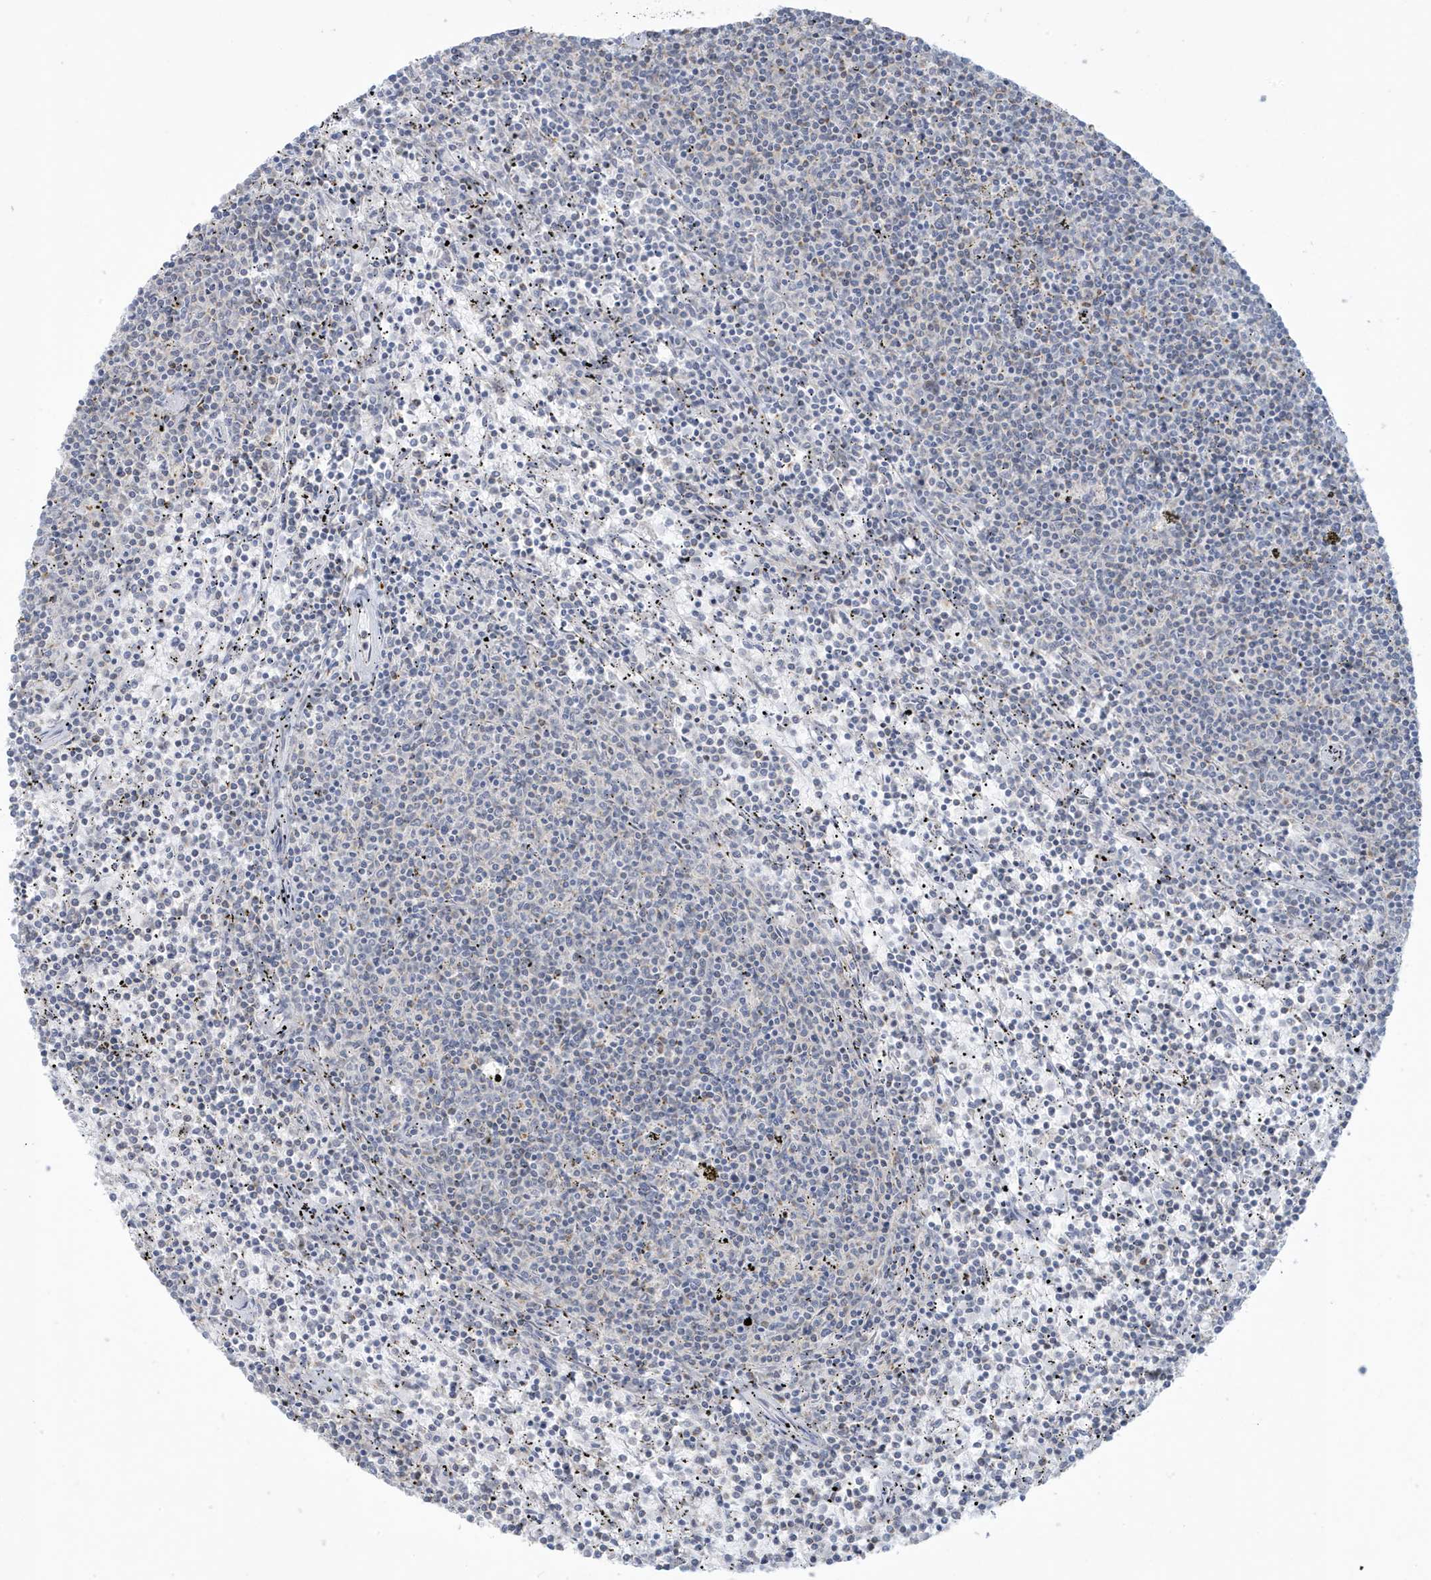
{"staining": {"intensity": "negative", "quantity": "none", "location": "none"}, "tissue": "lymphoma", "cell_type": "Tumor cells", "image_type": "cancer", "snomed": [{"axis": "morphology", "description": "Malignant lymphoma, non-Hodgkin's type, Low grade"}, {"axis": "topography", "description": "Spleen"}], "caption": "DAB (3,3'-diaminobenzidine) immunohistochemical staining of human malignant lymphoma, non-Hodgkin's type (low-grade) displays no significant expression in tumor cells.", "gene": "HERC6", "patient": {"sex": "female", "age": 50}}